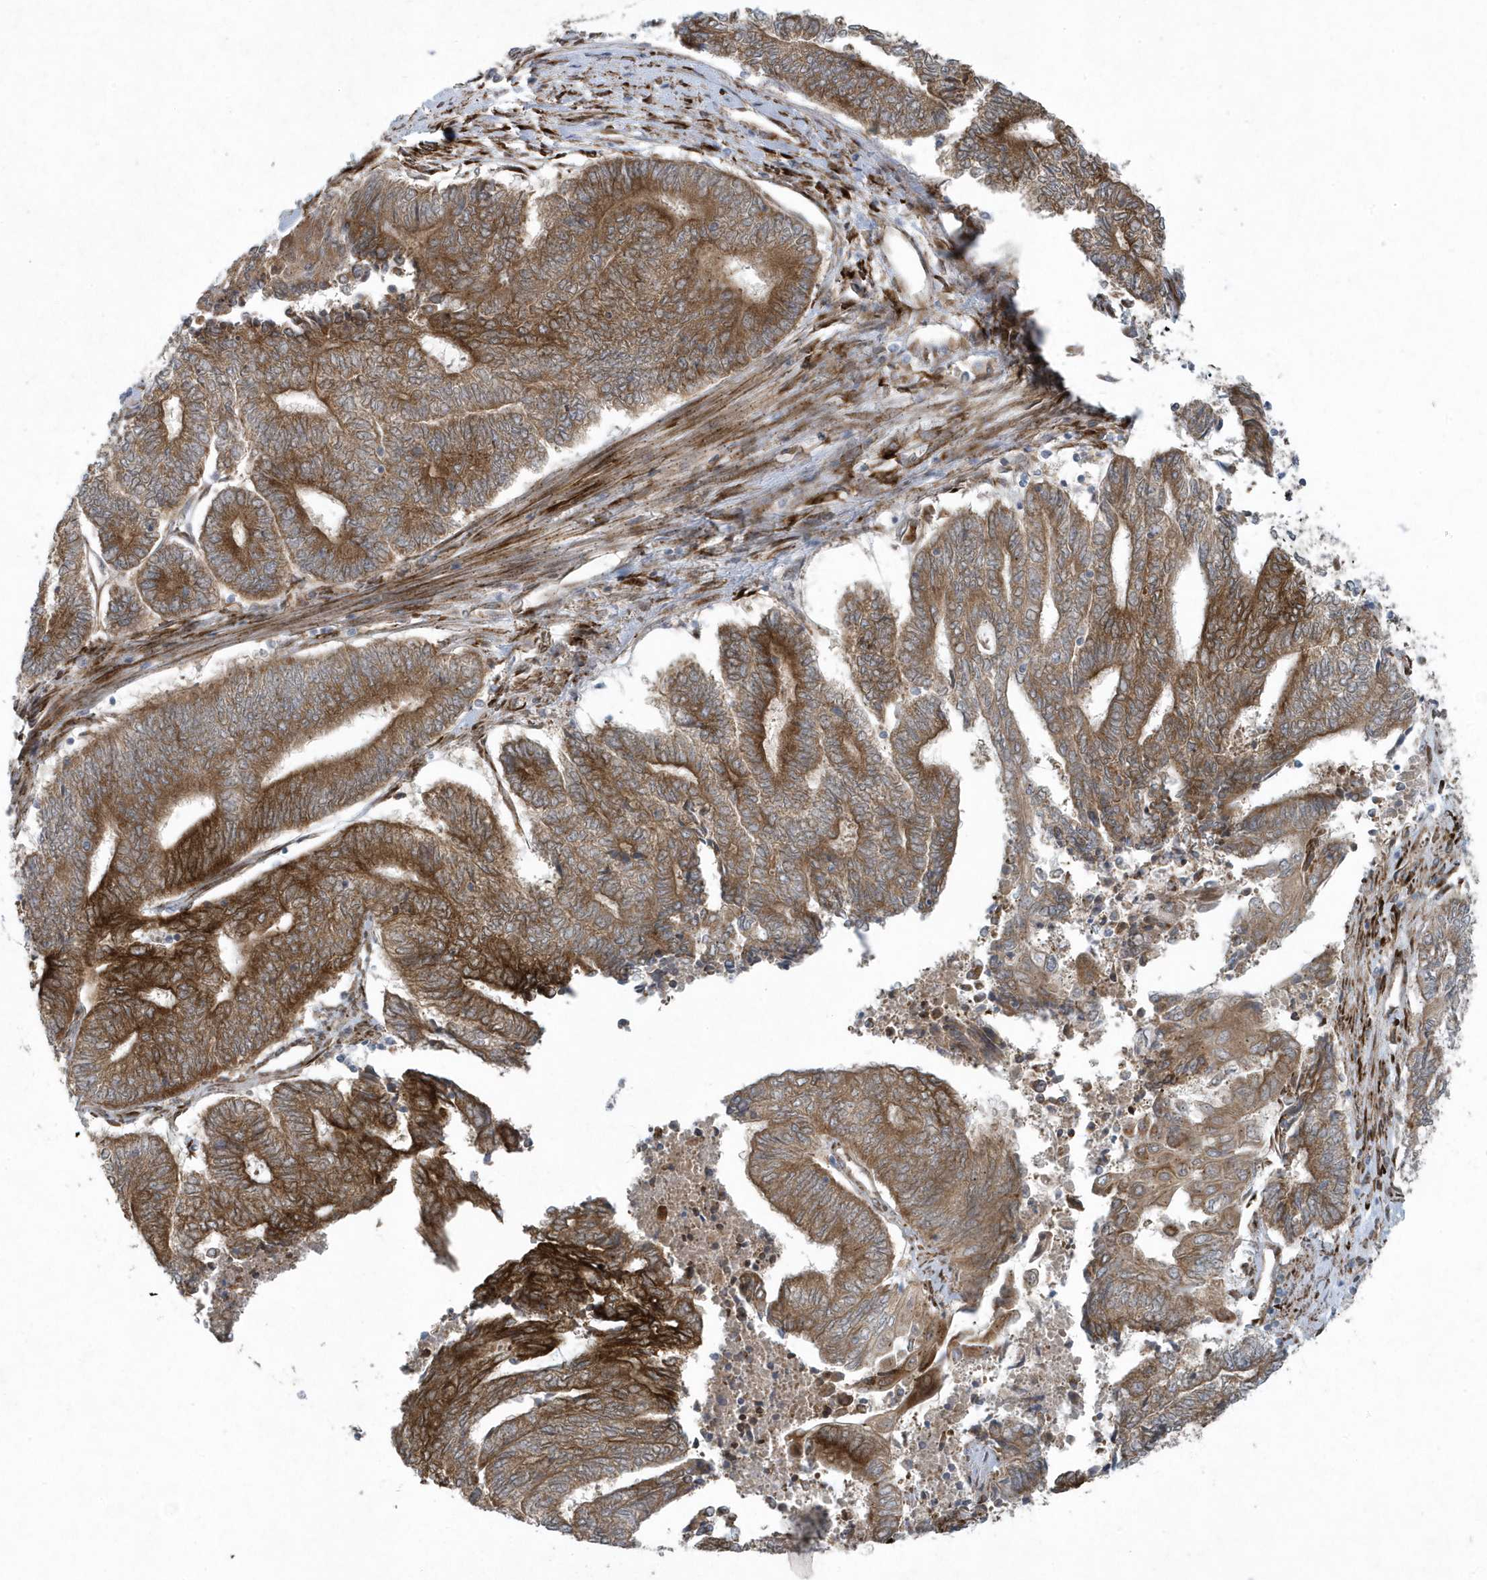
{"staining": {"intensity": "moderate", "quantity": ">75%", "location": "cytoplasmic/membranous"}, "tissue": "endometrial cancer", "cell_type": "Tumor cells", "image_type": "cancer", "snomed": [{"axis": "morphology", "description": "Adenocarcinoma, NOS"}, {"axis": "topography", "description": "Uterus"}, {"axis": "topography", "description": "Endometrium"}], "caption": "Immunohistochemical staining of endometrial adenocarcinoma exhibits medium levels of moderate cytoplasmic/membranous protein expression in about >75% of tumor cells. (IHC, brightfield microscopy, high magnification).", "gene": "FAM98A", "patient": {"sex": "female", "age": 70}}